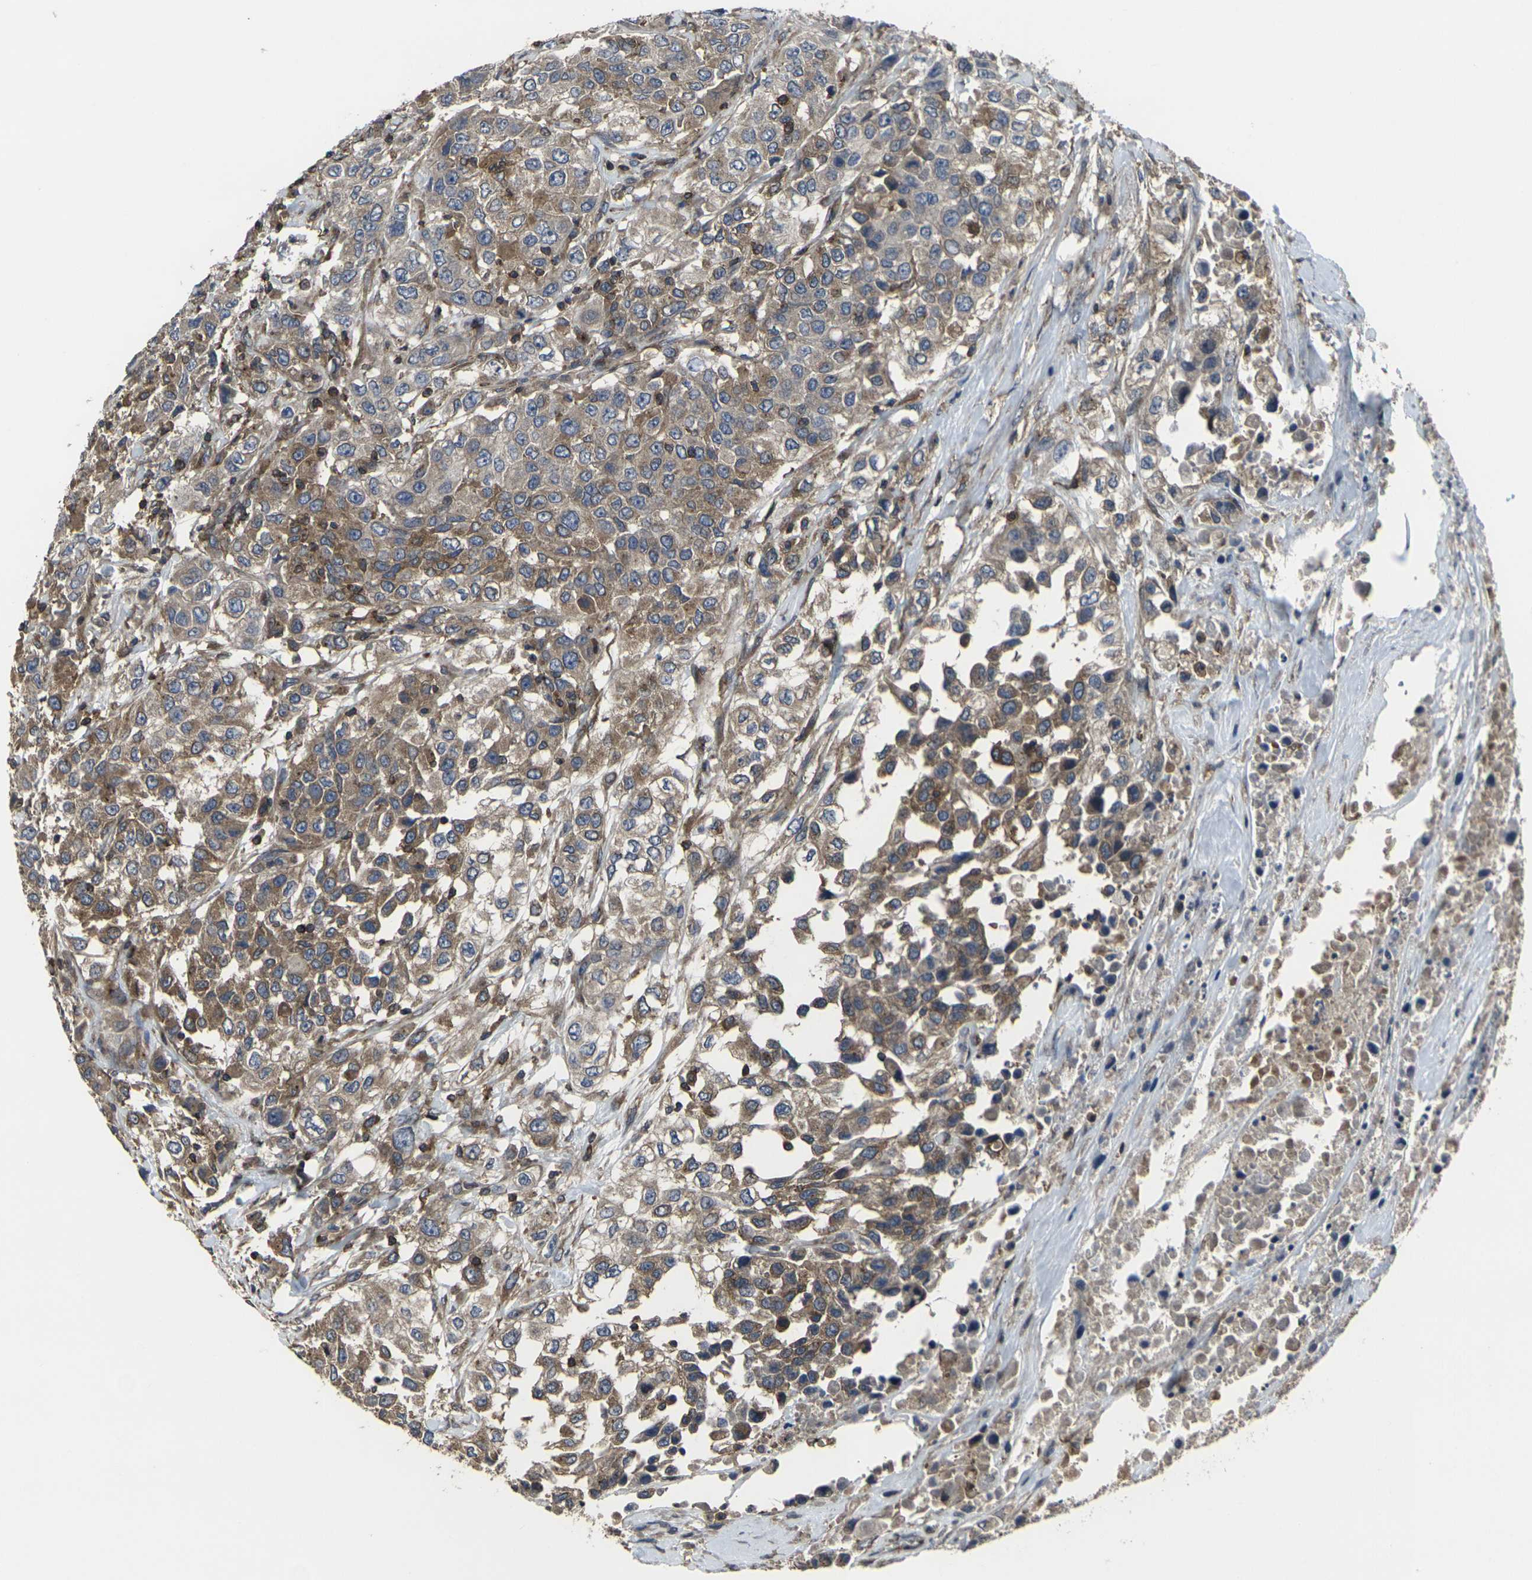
{"staining": {"intensity": "moderate", "quantity": ">75%", "location": "cytoplasmic/membranous"}, "tissue": "urothelial cancer", "cell_type": "Tumor cells", "image_type": "cancer", "snomed": [{"axis": "morphology", "description": "Urothelial carcinoma, High grade"}, {"axis": "topography", "description": "Urinary bladder"}], "caption": "Immunohistochemistry (IHC) of human high-grade urothelial carcinoma reveals medium levels of moderate cytoplasmic/membranous positivity in approximately >75% of tumor cells. The protein of interest is shown in brown color, while the nuclei are stained blue.", "gene": "PRKACB", "patient": {"sex": "female", "age": 80}}